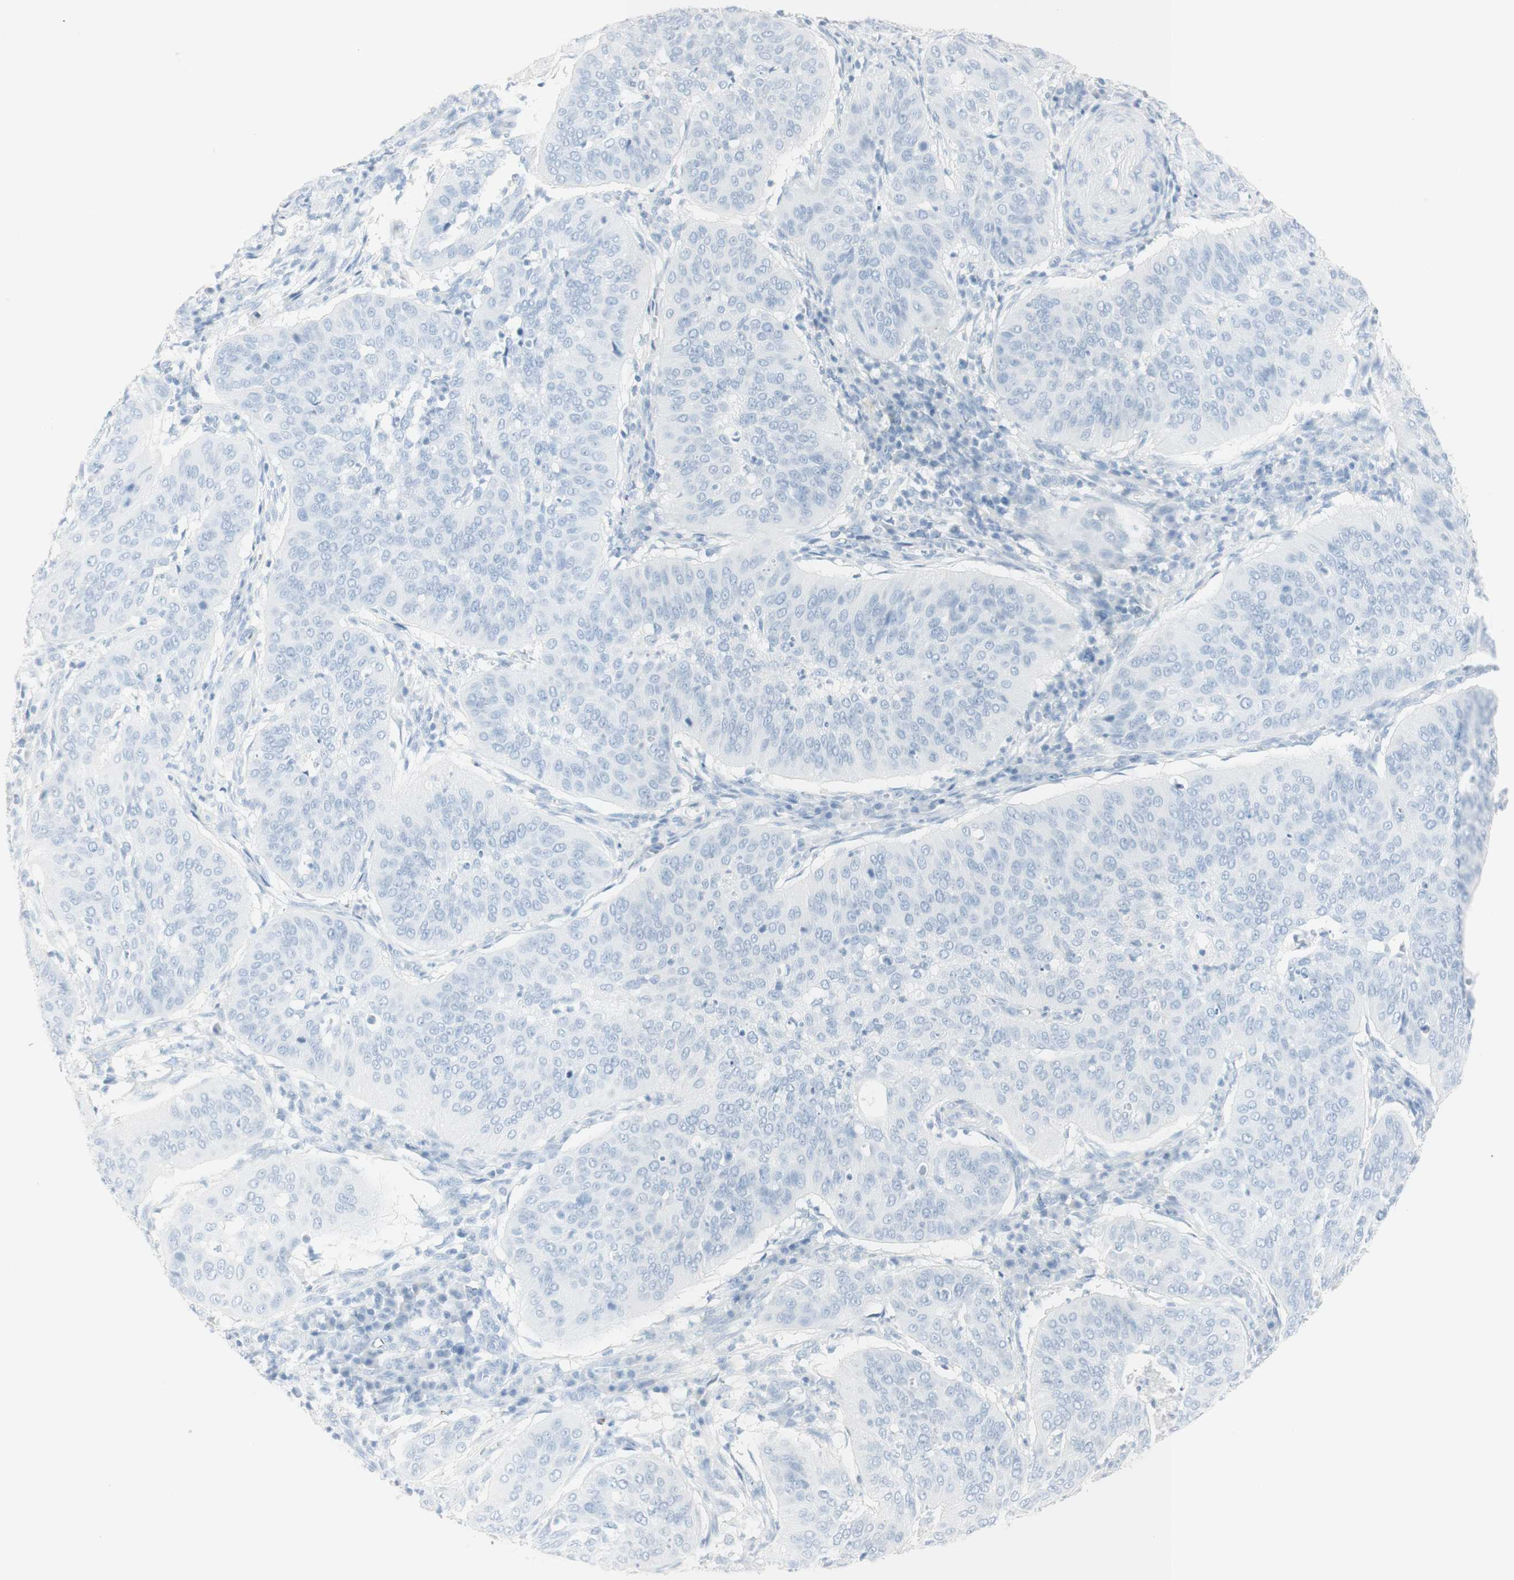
{"staining": {"intensity": "negative", "quantity": "none", "location": "none"}, "tissue": "cervical cancer", "cell_type": "Tumor cells", "image_type": "cancer", "snomed": [{"axis": "morphology", "description": "Normal tissue, NOS"}, {"axis": "morphology", "description": "Squamous cell carcinoma, NOS"}, {"axis": "topography", "description": "Cervix"}], "caption": "A high-resolution micrograph shows IHC staining of cervical squamous cell carcinoma, which displays no significant staining in tumor cells. (DAB (3,3'-diaminobenzidine) immunohistochemistry (IHC) visualized using brightfield microscopy, high magnification).", "gene": "NAPSA", "patient": {"sex": "female", "age": 39}}